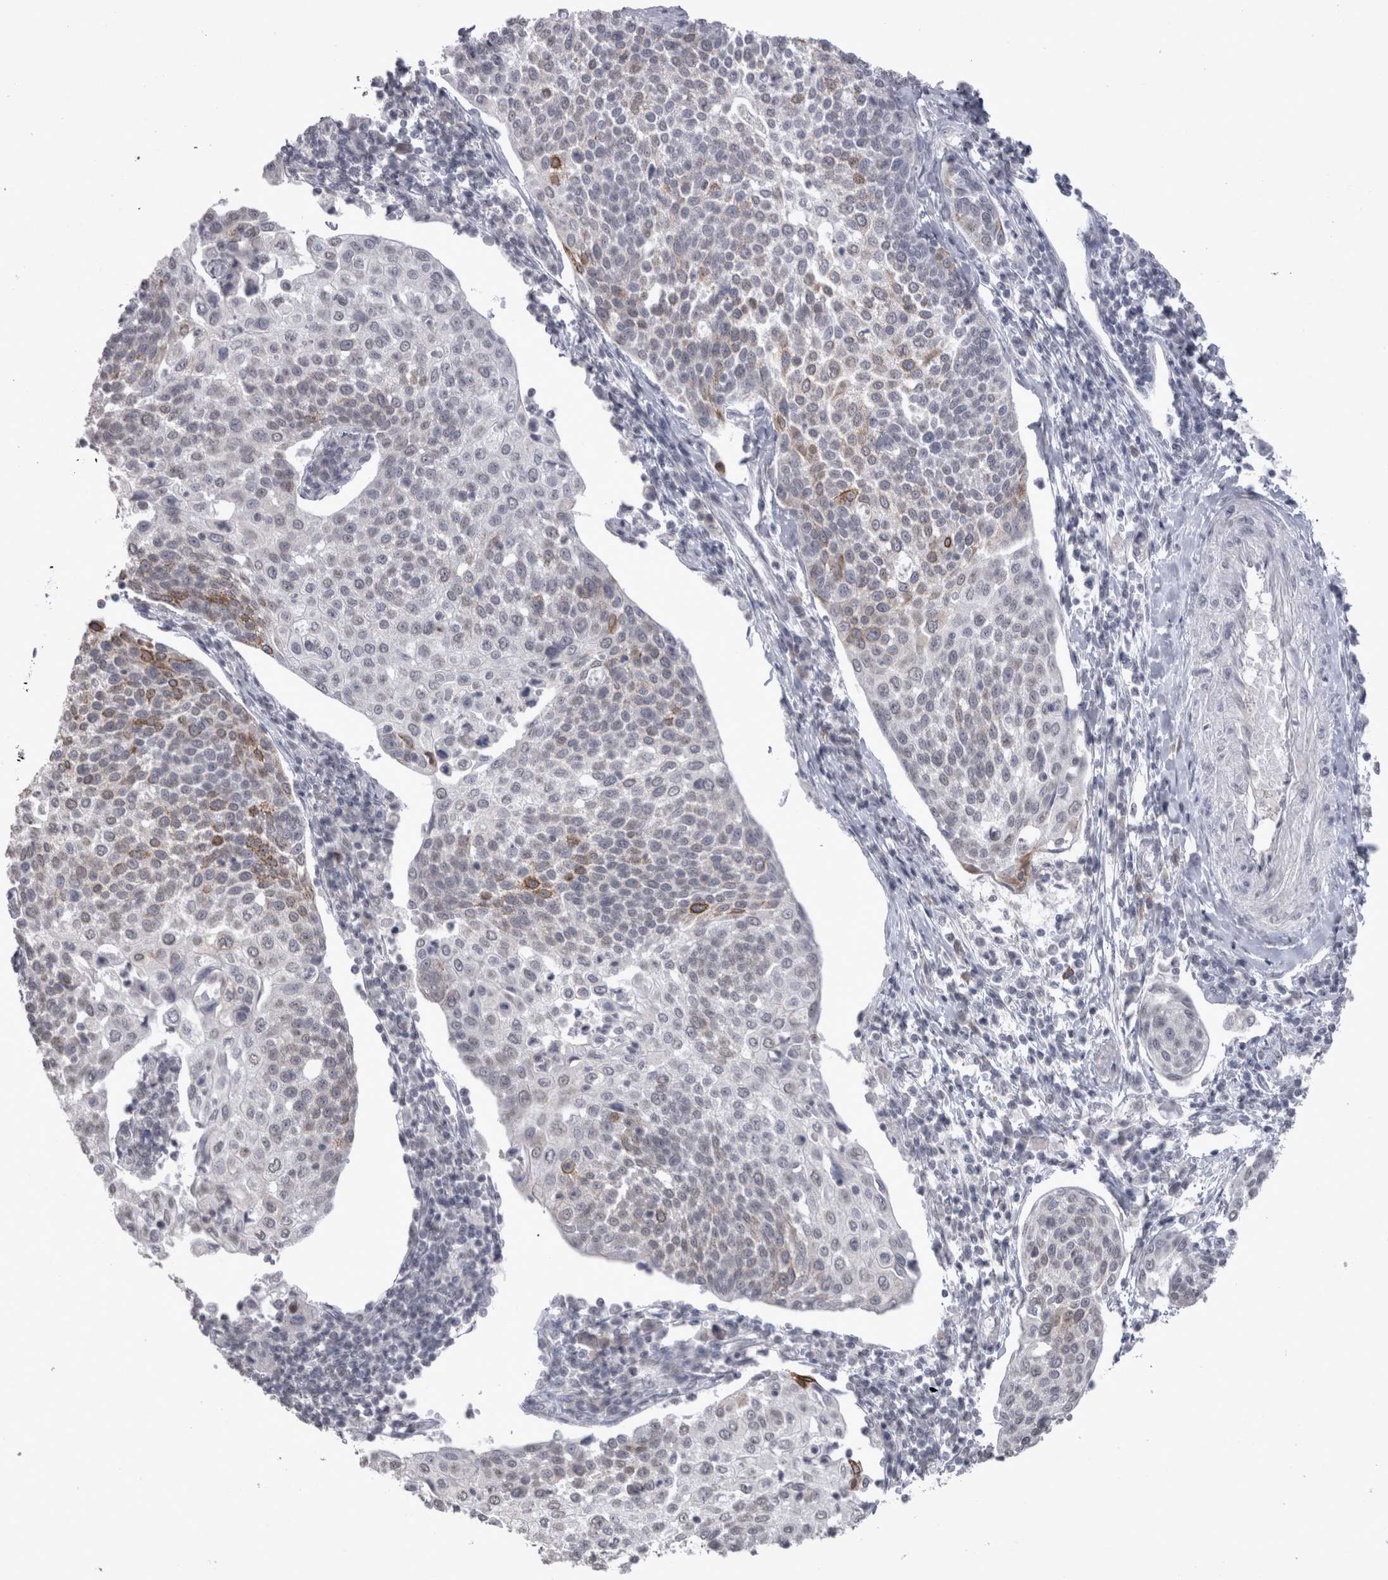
{"staining": {"intensity": "moderate", "quantity": "<25%", "location": "cytoplasmic/membranous"}, "tissue": "cervical cancer", "cell_type": "Tumor cells", "image_type": "cancer", "snomed": [{"axis": "morphology", "description": "Squamous cell carcinoma, NOS"}, {"axis": "topography", "description": "Cervix"}], "caption": "High-power microscopy captured an IHC histopathology image of cervical cancer (squamous cell carcinoma), revealing moderate cytoplasmic/membranous expression in about <25% of tumor cells. (Stains: DAB (3,3'-diaminobenzidine) in brown, nuclei in blue, Microscopy: brightfield microscopy at high magnification).", "gene": "DDX4", "patient": {"sex": "female", "age": 34}}